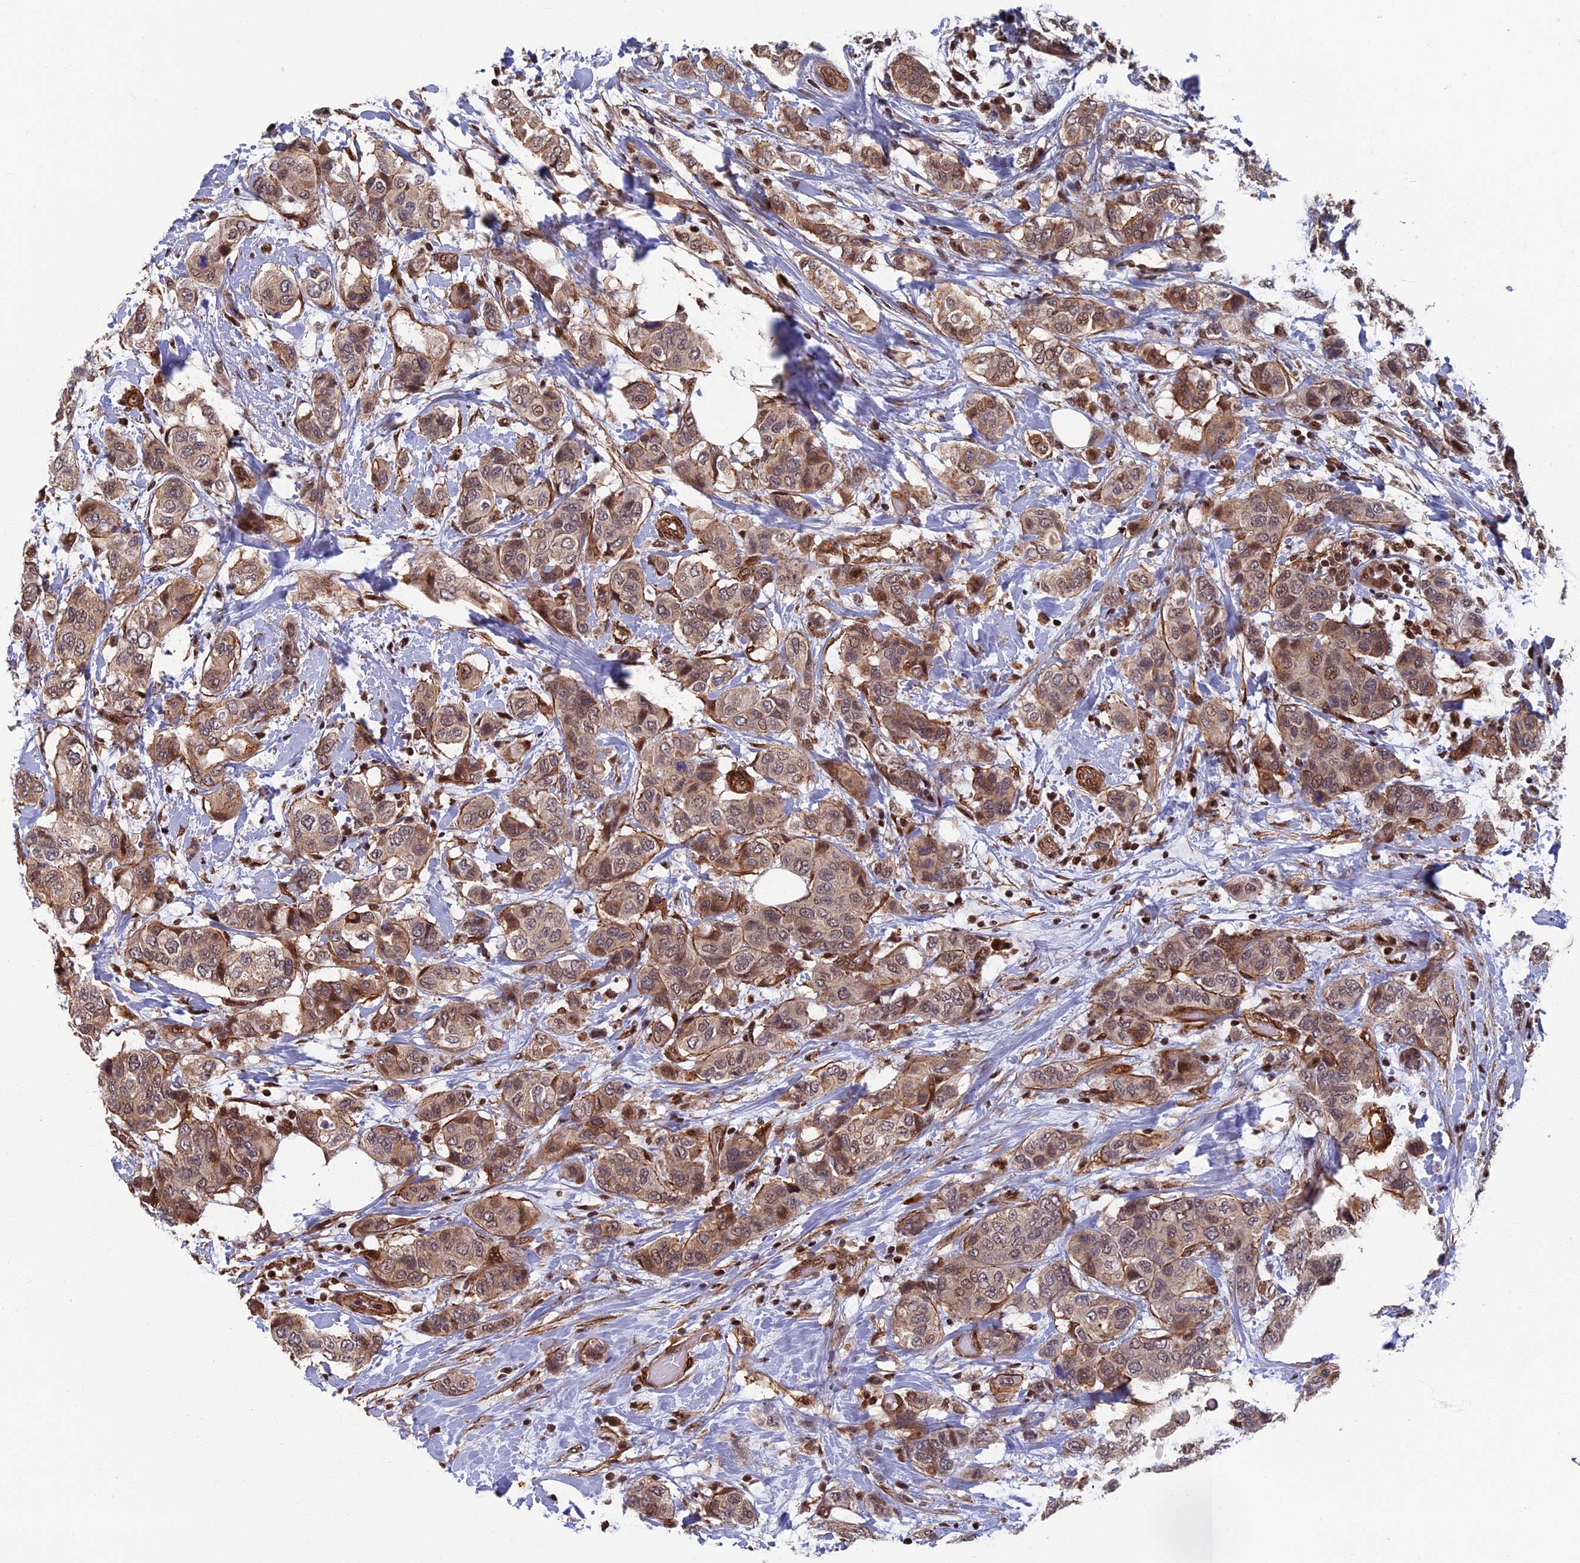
{"staining": {"intensity": "moderate", "quantity": ">75%", "location": "cytoplasmic/membranous,nuclear"}, "tissue": "breast cancer", "cell_type": "Tumor cells", "image_type": "cancer", "snomed": [{"axis": "morphology", "description": "Lobular carcinoma"}, {"axis": "topography", "description": "Breast"}], "caption": "DAB immunohistochemical staining of breast lobular carcinoma displays moderate cytoplasmic/membranous and nuclear protein positivity in approximately >75% of tumor cells.", "gene": "CTDP1", "patient": {"sex": "female", "age": 51}}